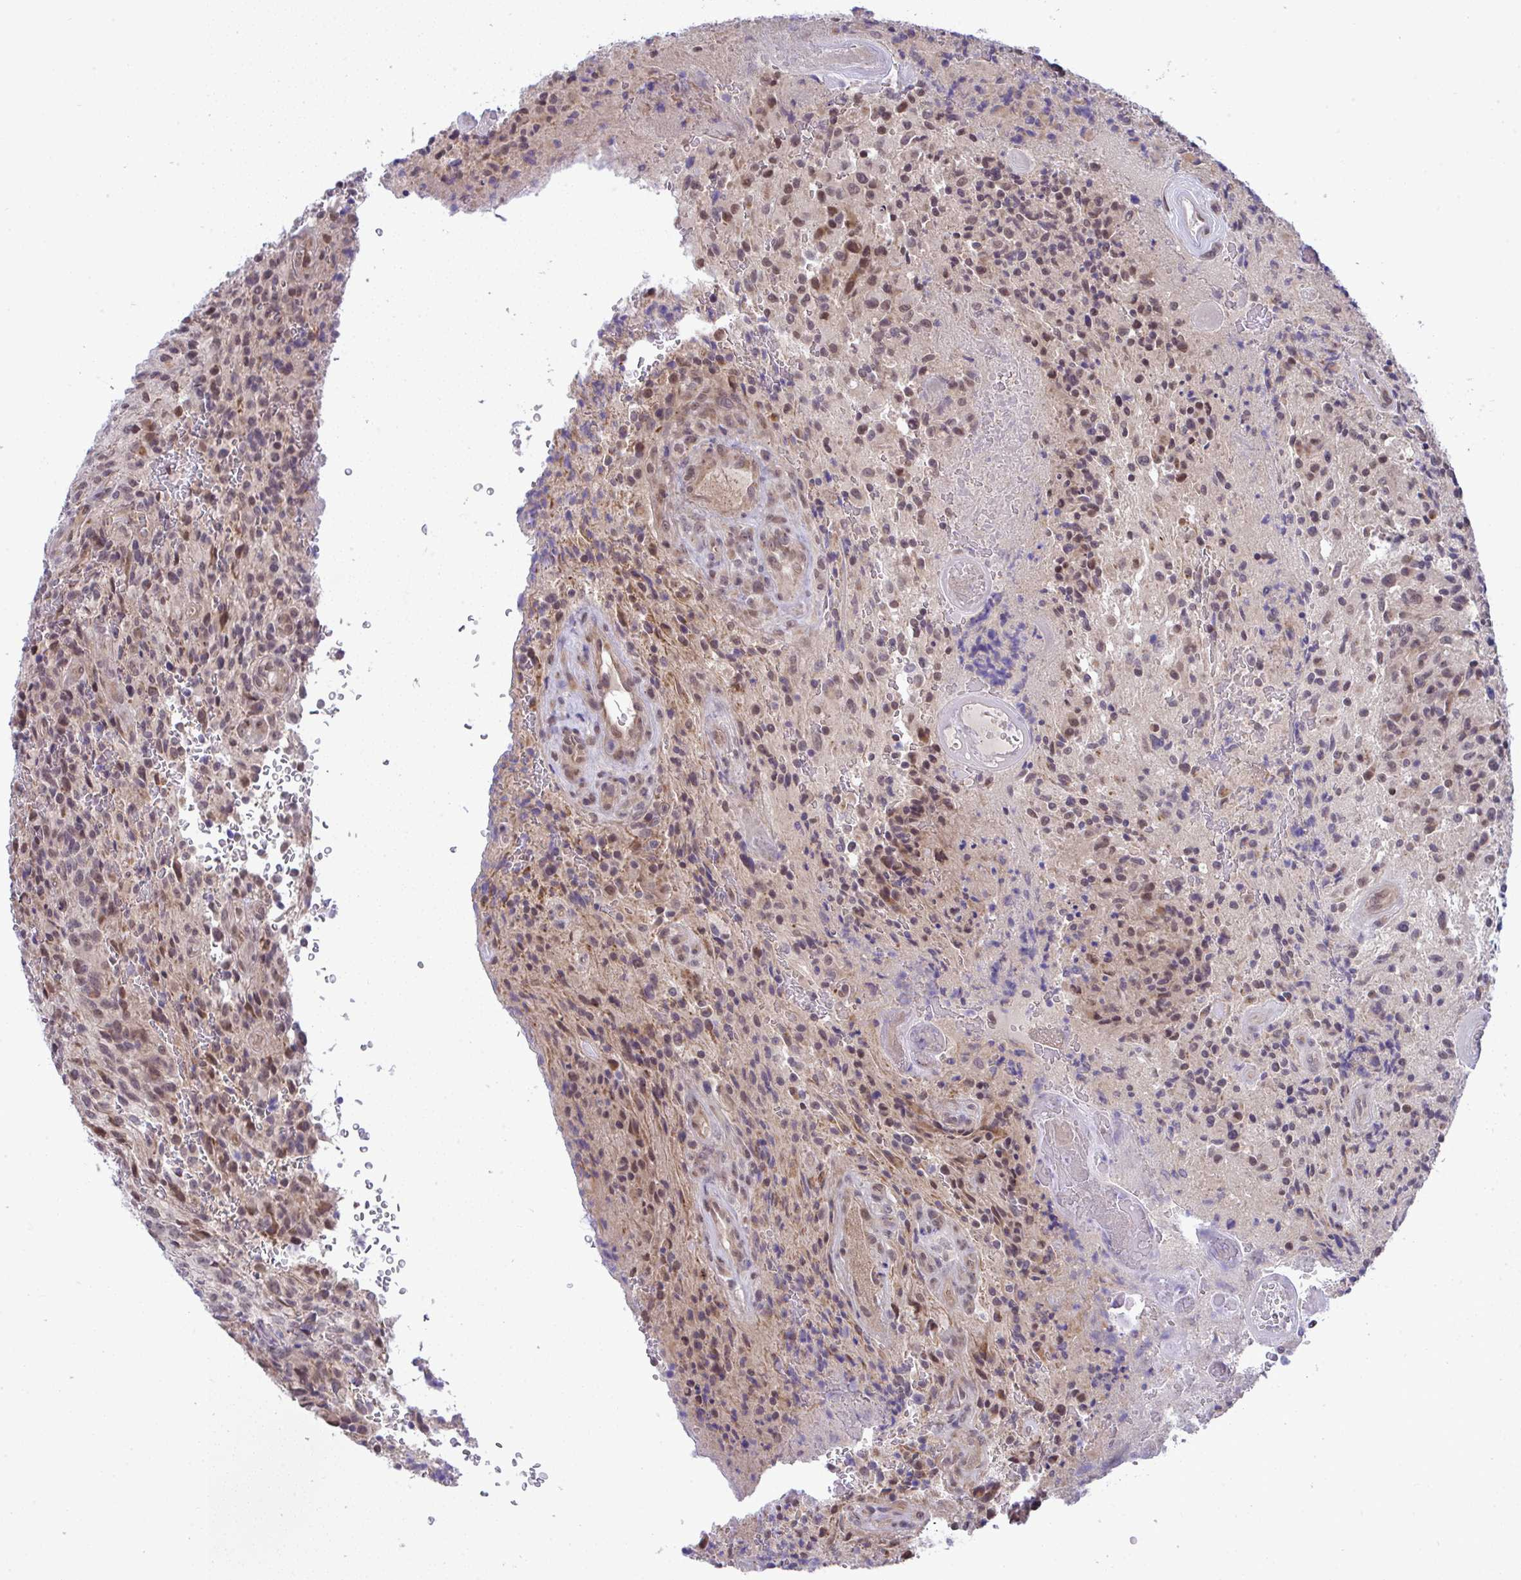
{"staining": {"intensity": "moderate", "quantity": ">75%", "location": "cytoplasmic/membranous,nuclear"}, "tissue": "glioma", "cell_type": "Tumor cells", "image_type": "cancer", "snomed": [{"axis": "morphology", "description": "Normal tissue, NOS"}, {"axis": "morphology", "description": "Glioma, malignant, High grade"}, {"axis": "topography", "description": "Cerebral cortex"}], "caption": "Glioma stained with DAB (3,3'-diaminobenzidine) IHC demonstrates medium levels of moderate cytoplasmic/membranous and nuclear expression in about >75% of tumor cells.", "gene": "C9orf64", "patient": {"sex": "male", "age": 56}}